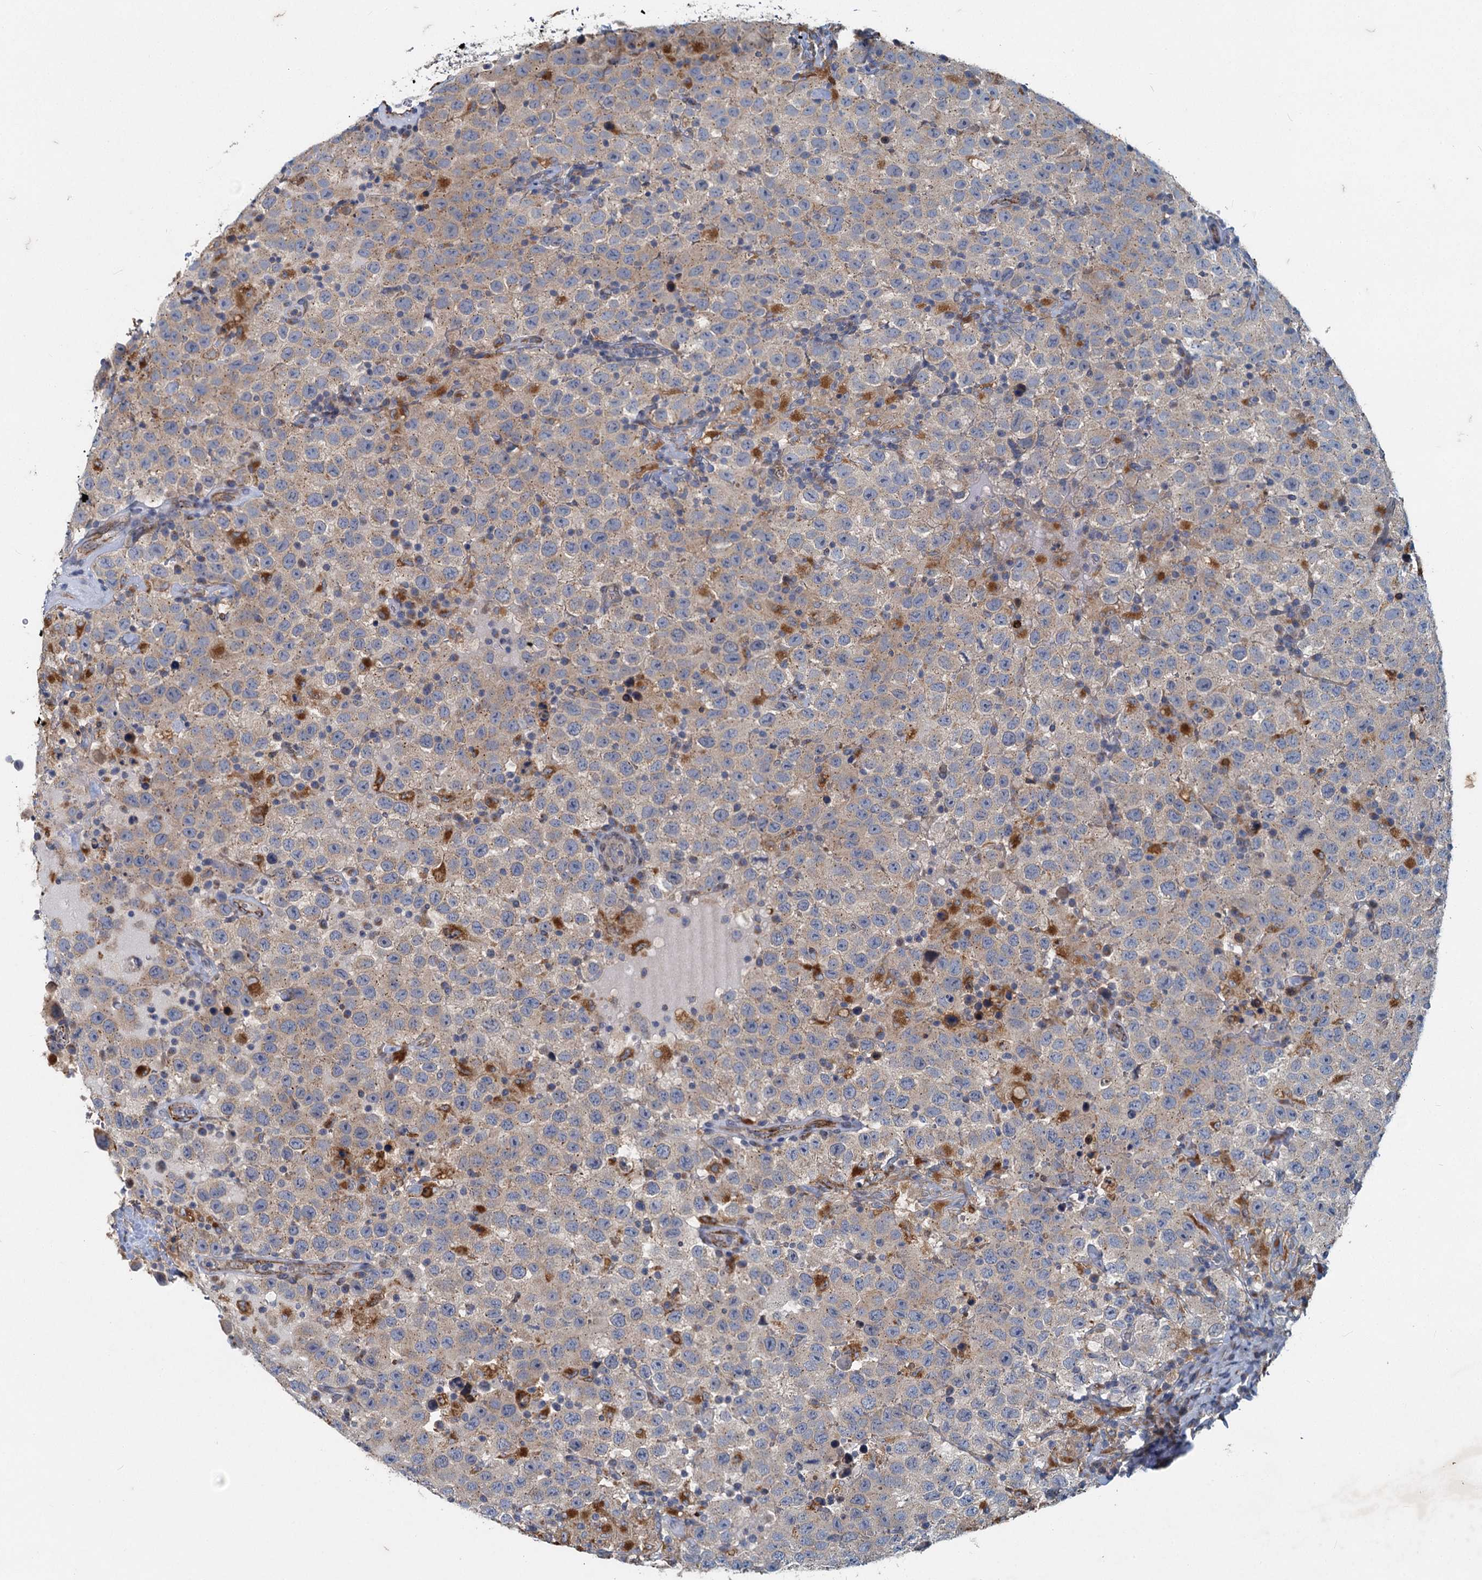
{"staining": {"intensity": "negative", "quantity": "none", "location": "none"}, "tissue": "testis cancer", "cell_type": "Tumor cells", "image_type": "cancer", "snomed": [{"axis": "morphology", "description": "Seminoma, NOS"}, {"axis": "topography", "description": "Testis"}], "caption": "Histopathology image shows no protein positivity in tumor cells of testis cancer (seminoma) tissue.", "gene": "ADCY2", "patient": {"sex": "male", "age": 41}}